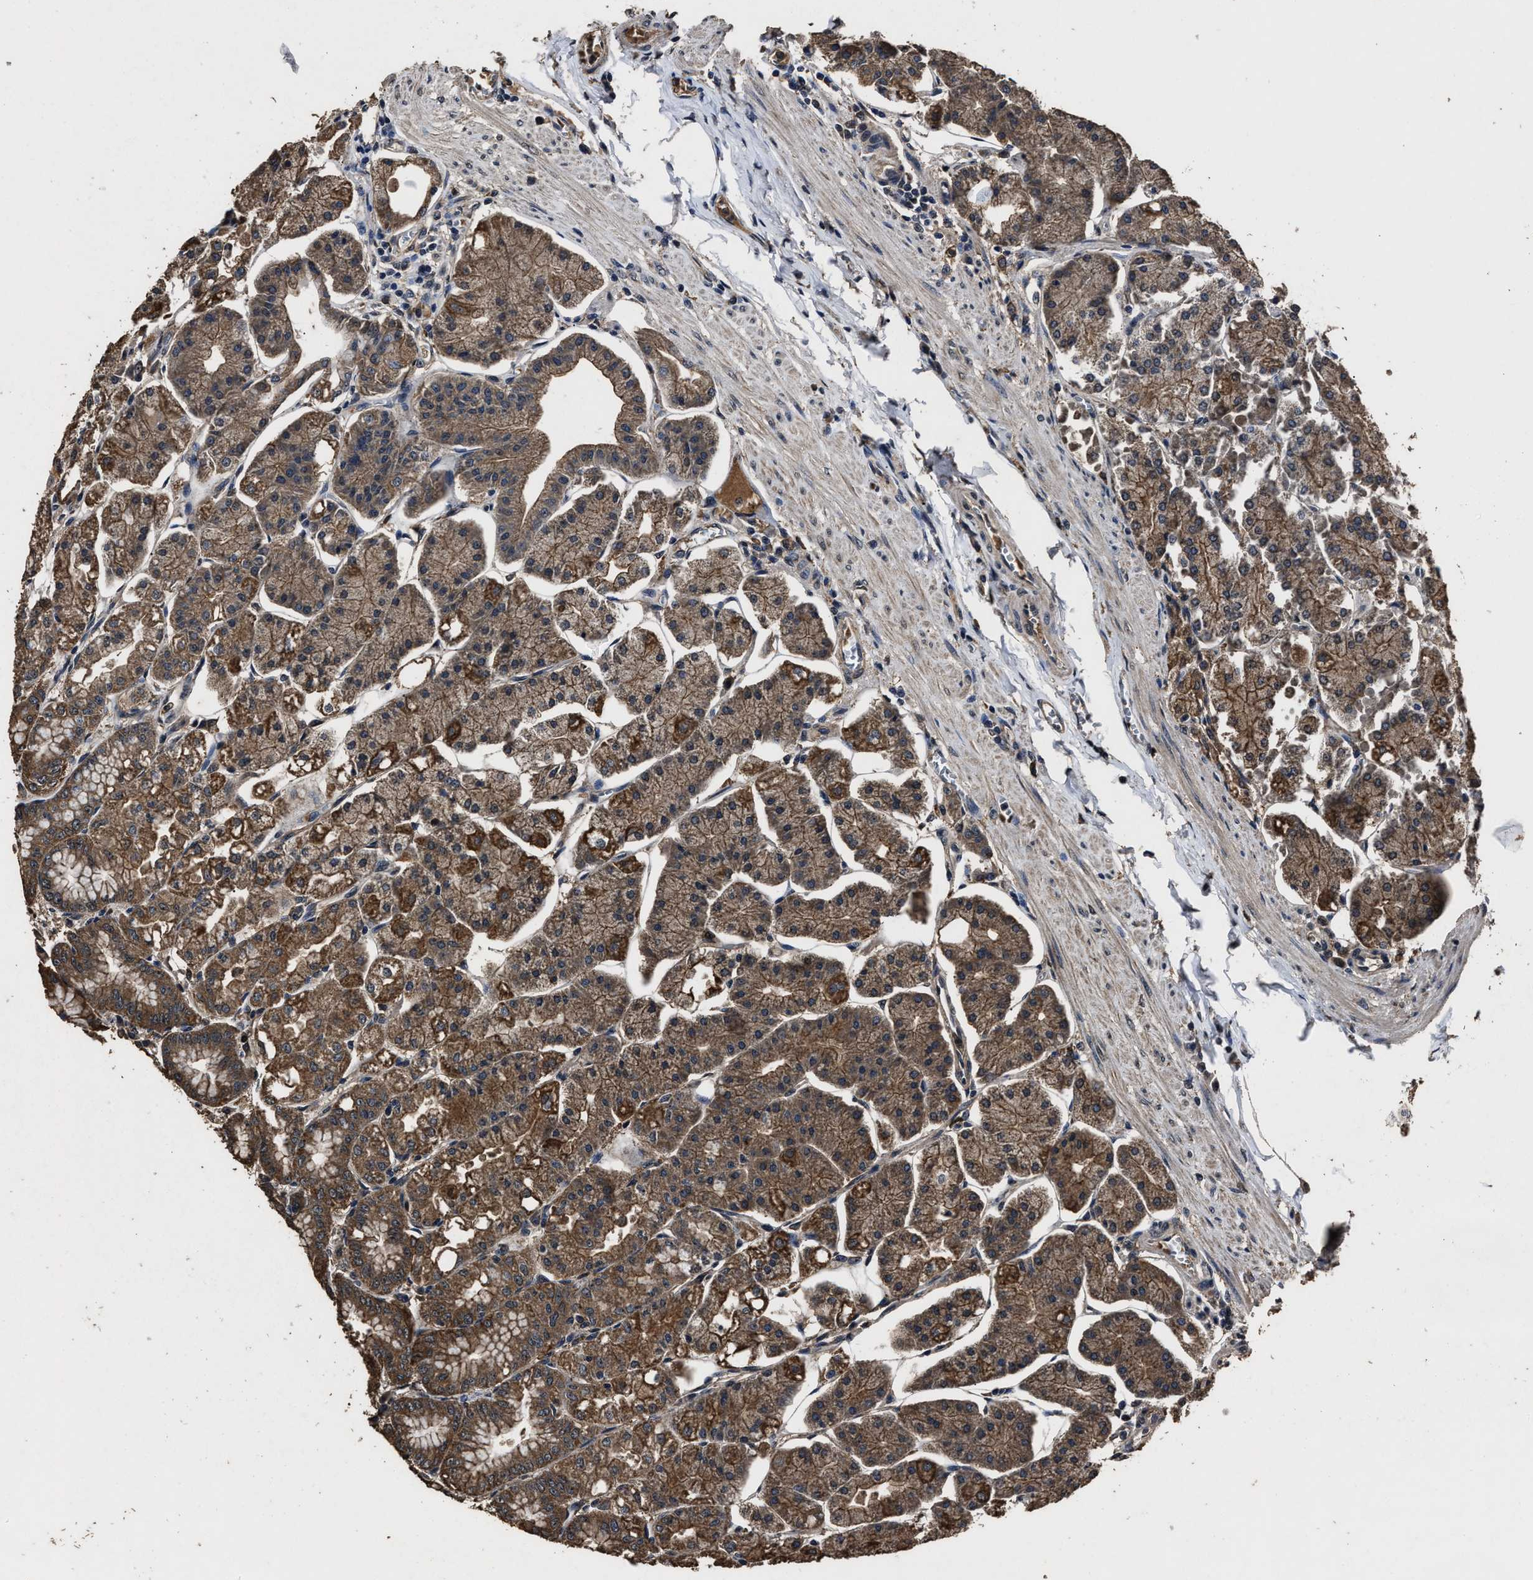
{"staining": {"intensity": "moderate", "quantity": ">75%", "location": "cytoplasmic/membranous"}, "tissue": "stomach", "cell_type": "Glandular cells", "image_type": "normal", "snomed": [{"axis": "morphology", "description": "Normal tissue, NOS"}, {"axis": "topography", "description": "Stomach, lower"}], "caption": "The photomicrograph shows a brown stain indicating the presence of a protein in the cytoplasmic/membranous of glandular cells in stomach. The protein of interest is stained brown, and the nuclei are stained in blue (DAB IHC with brightfield microscopy, high magnification).", "gene": "RSBN1L", "patient": {"sex": "male", "age": 71}}